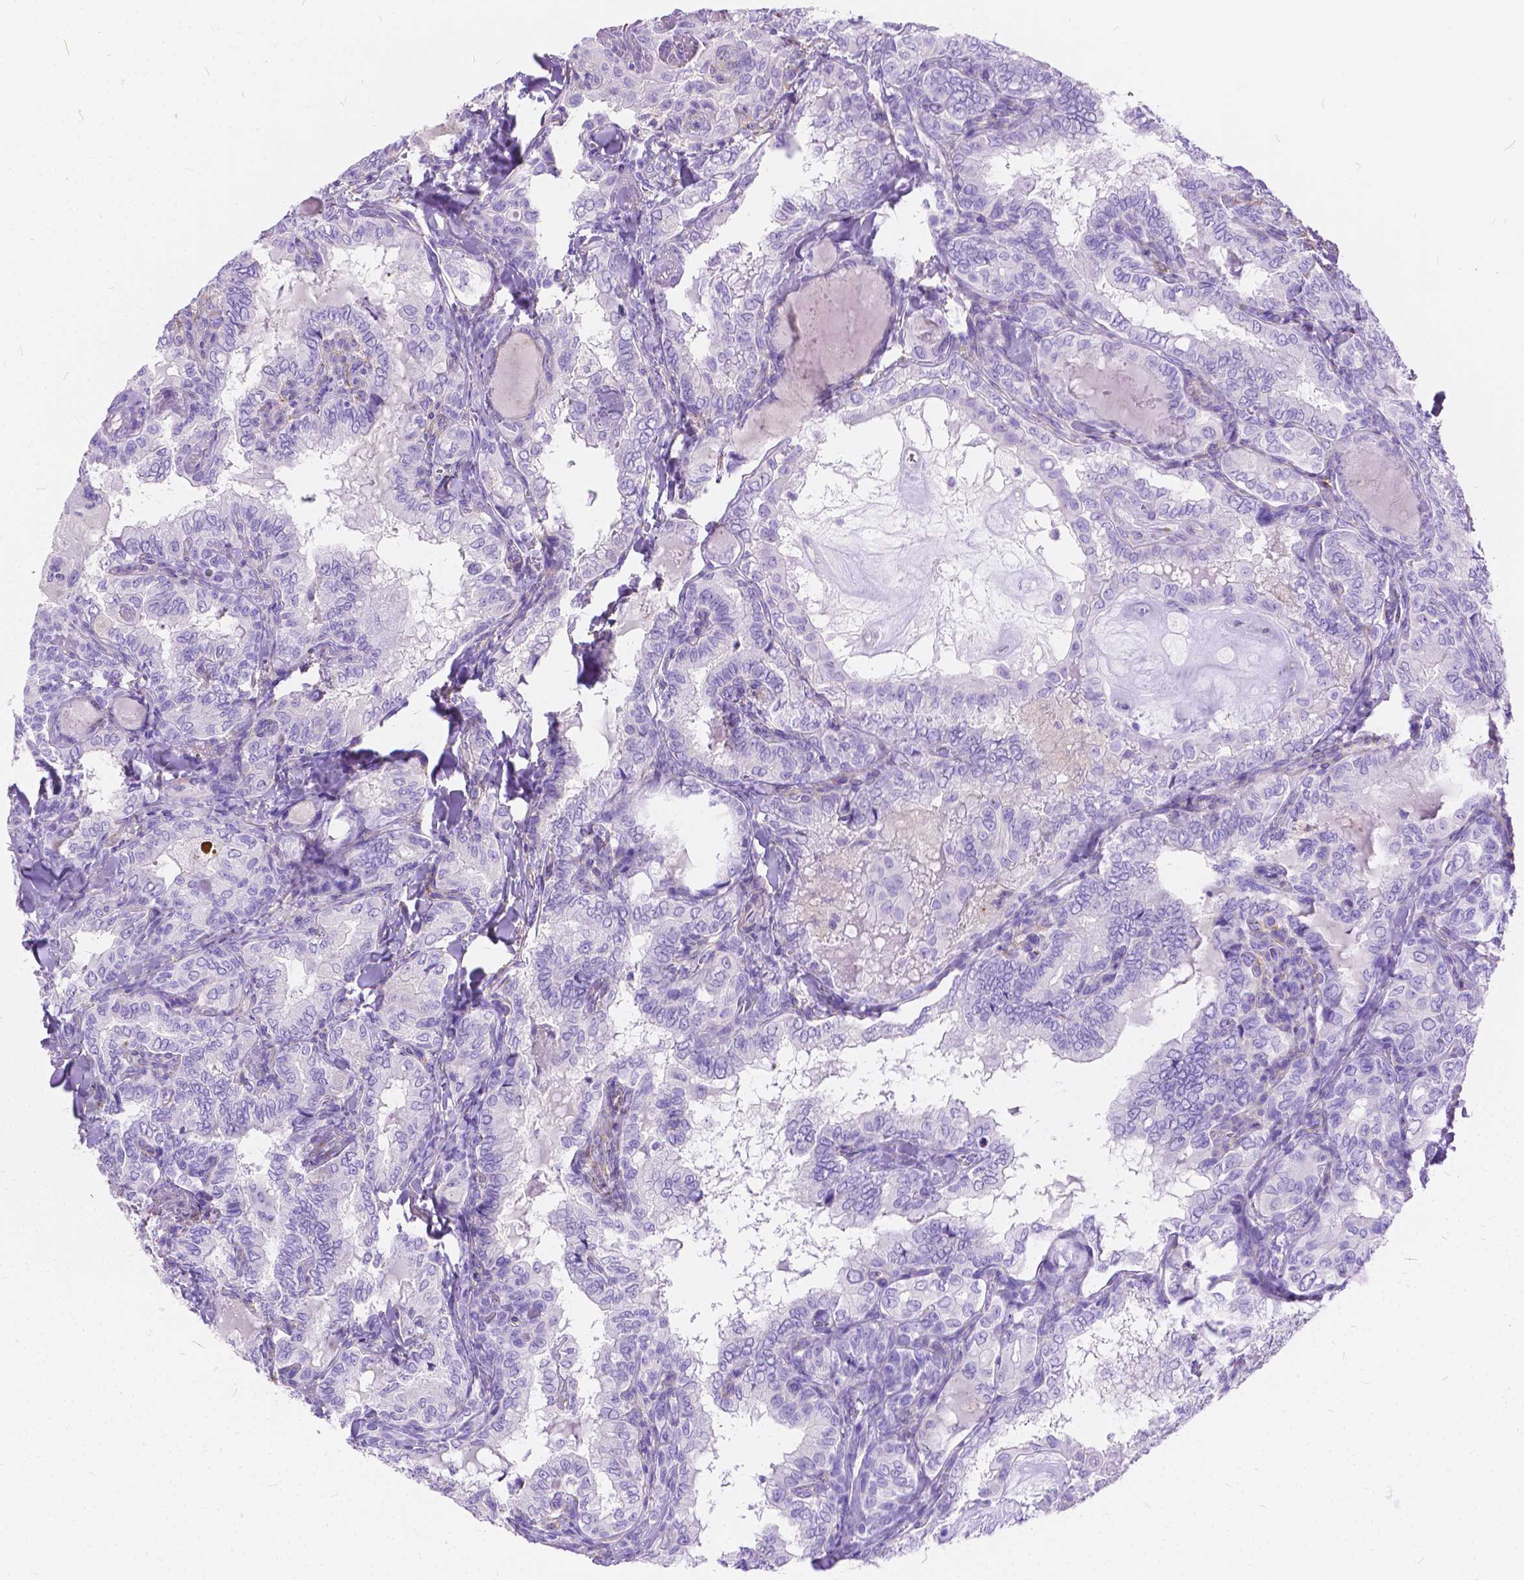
{"staining": {"intensity": "negative", "quantity": "none", "location": "none"}, "tissue": "thyroid cancer", "cell_type": "Tumor cells", "image_type": "cancer", "snomed": [{"axis": "morphology", "description": "Papillary adenocarcinoma, NOS"}, {"axis": "topography", "description": "Thyroid gland"}], "caption": "IHC histopathology image of thyroid cancer (papillary adenocarcinoma) stained for a protein (brown), which reveals no expression in tumor cells. (Brightfield microscopy of DAB IHC at high magnification).", "gene": "CHRM1", "patient": {"sex": "female", "age": 75}}